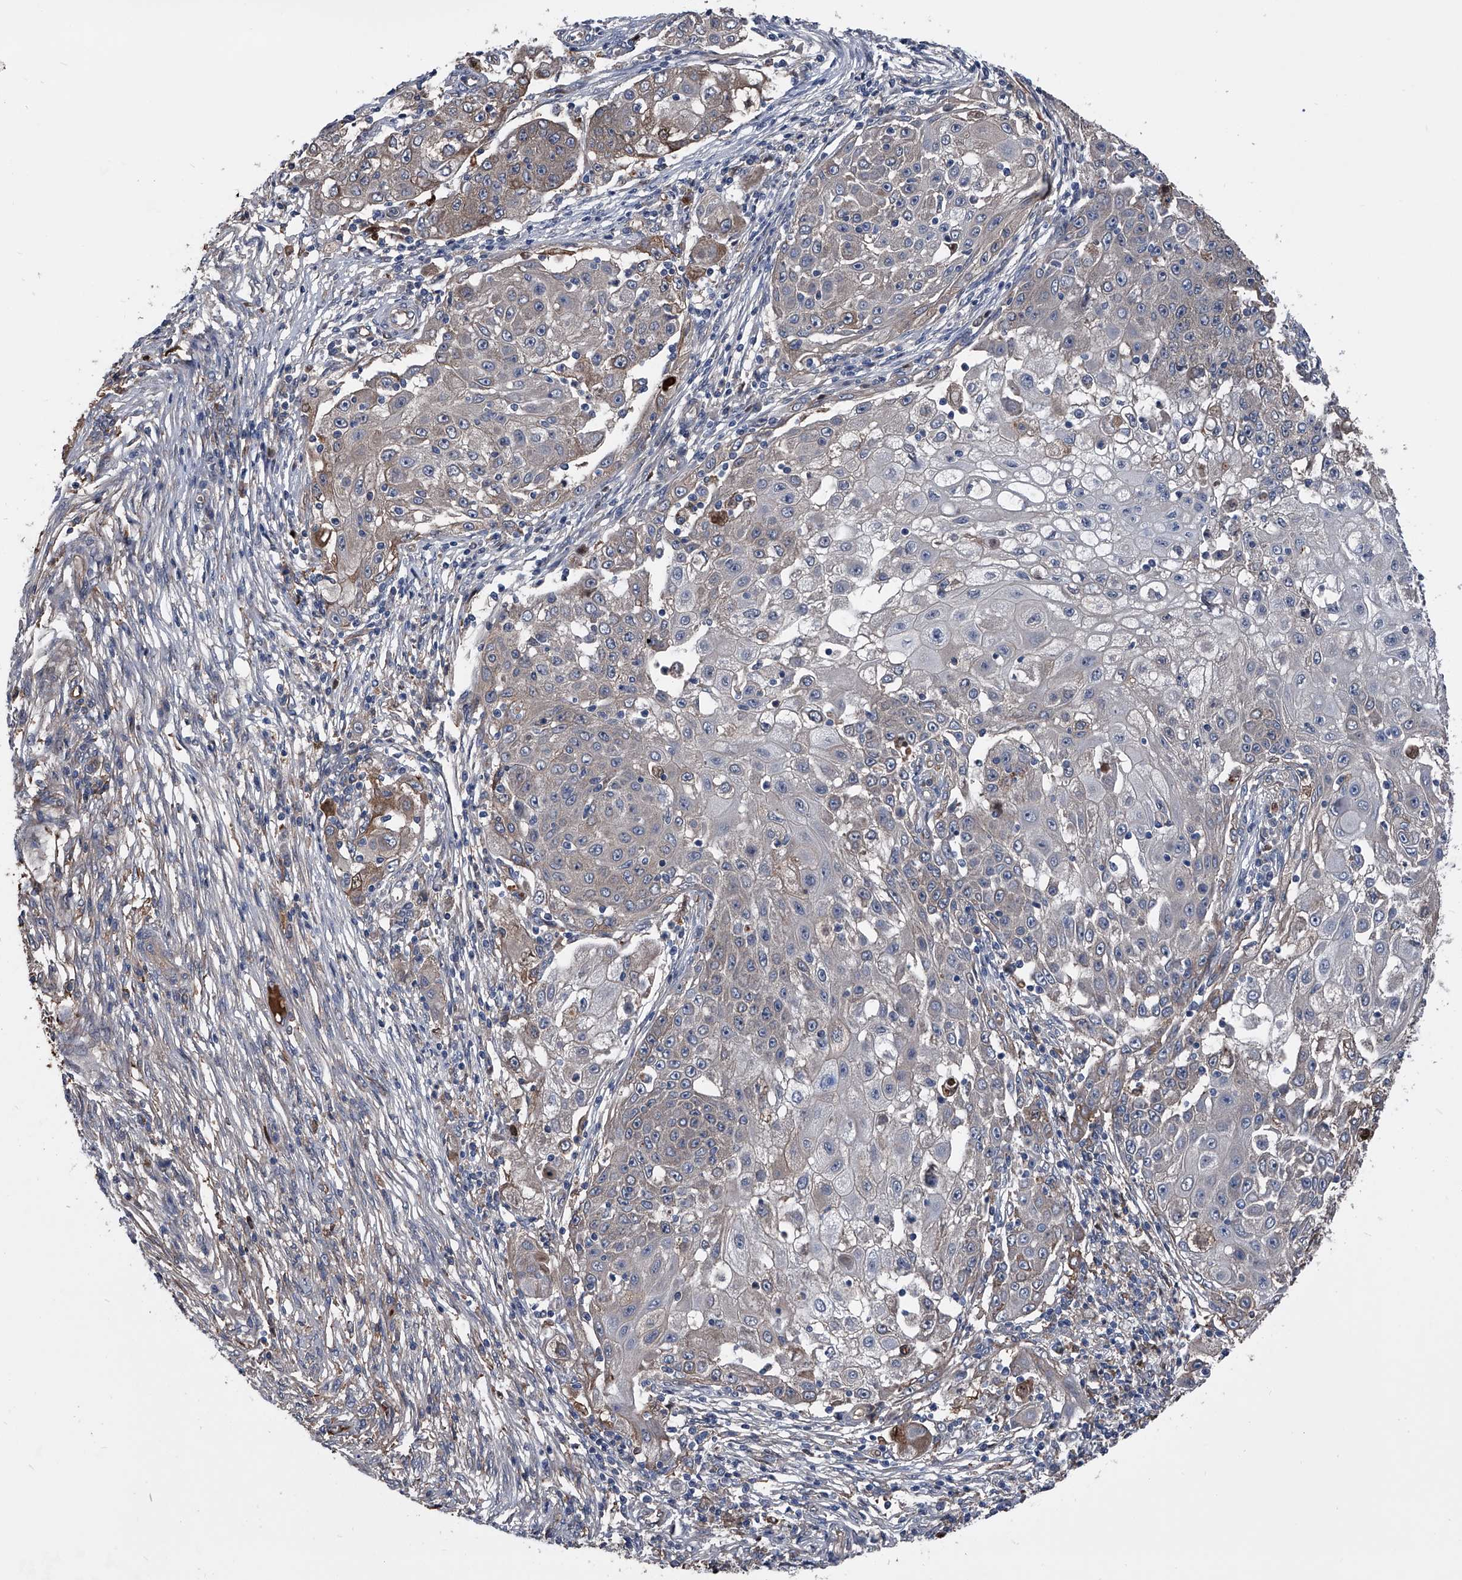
{"staining": {"intensity": "weak", "quantity": "<25%", "location": "cytoplasmic/membranous"}, "tissue": "ovarian cancer", "cell_type": "Tumor cells", "image_type": "cancer", "snomed": [{"axis": "morphology", "description": "Carcinoma, endometroid"}, {"axis": "topography", "description": "Ovary"}], "caption": "Tumor cells are negative for brown protein staining in ovarian endometroid carcinoma. (Stains: DAB (3,3'-diaminobenzidine) immunohistochemistry (IHC) with hematoxylin counter stain, Microscopy: brightfield microscopy at high magnification).", "gene": "KIF13A", "patient": {"sex": "female", "age": 42}}